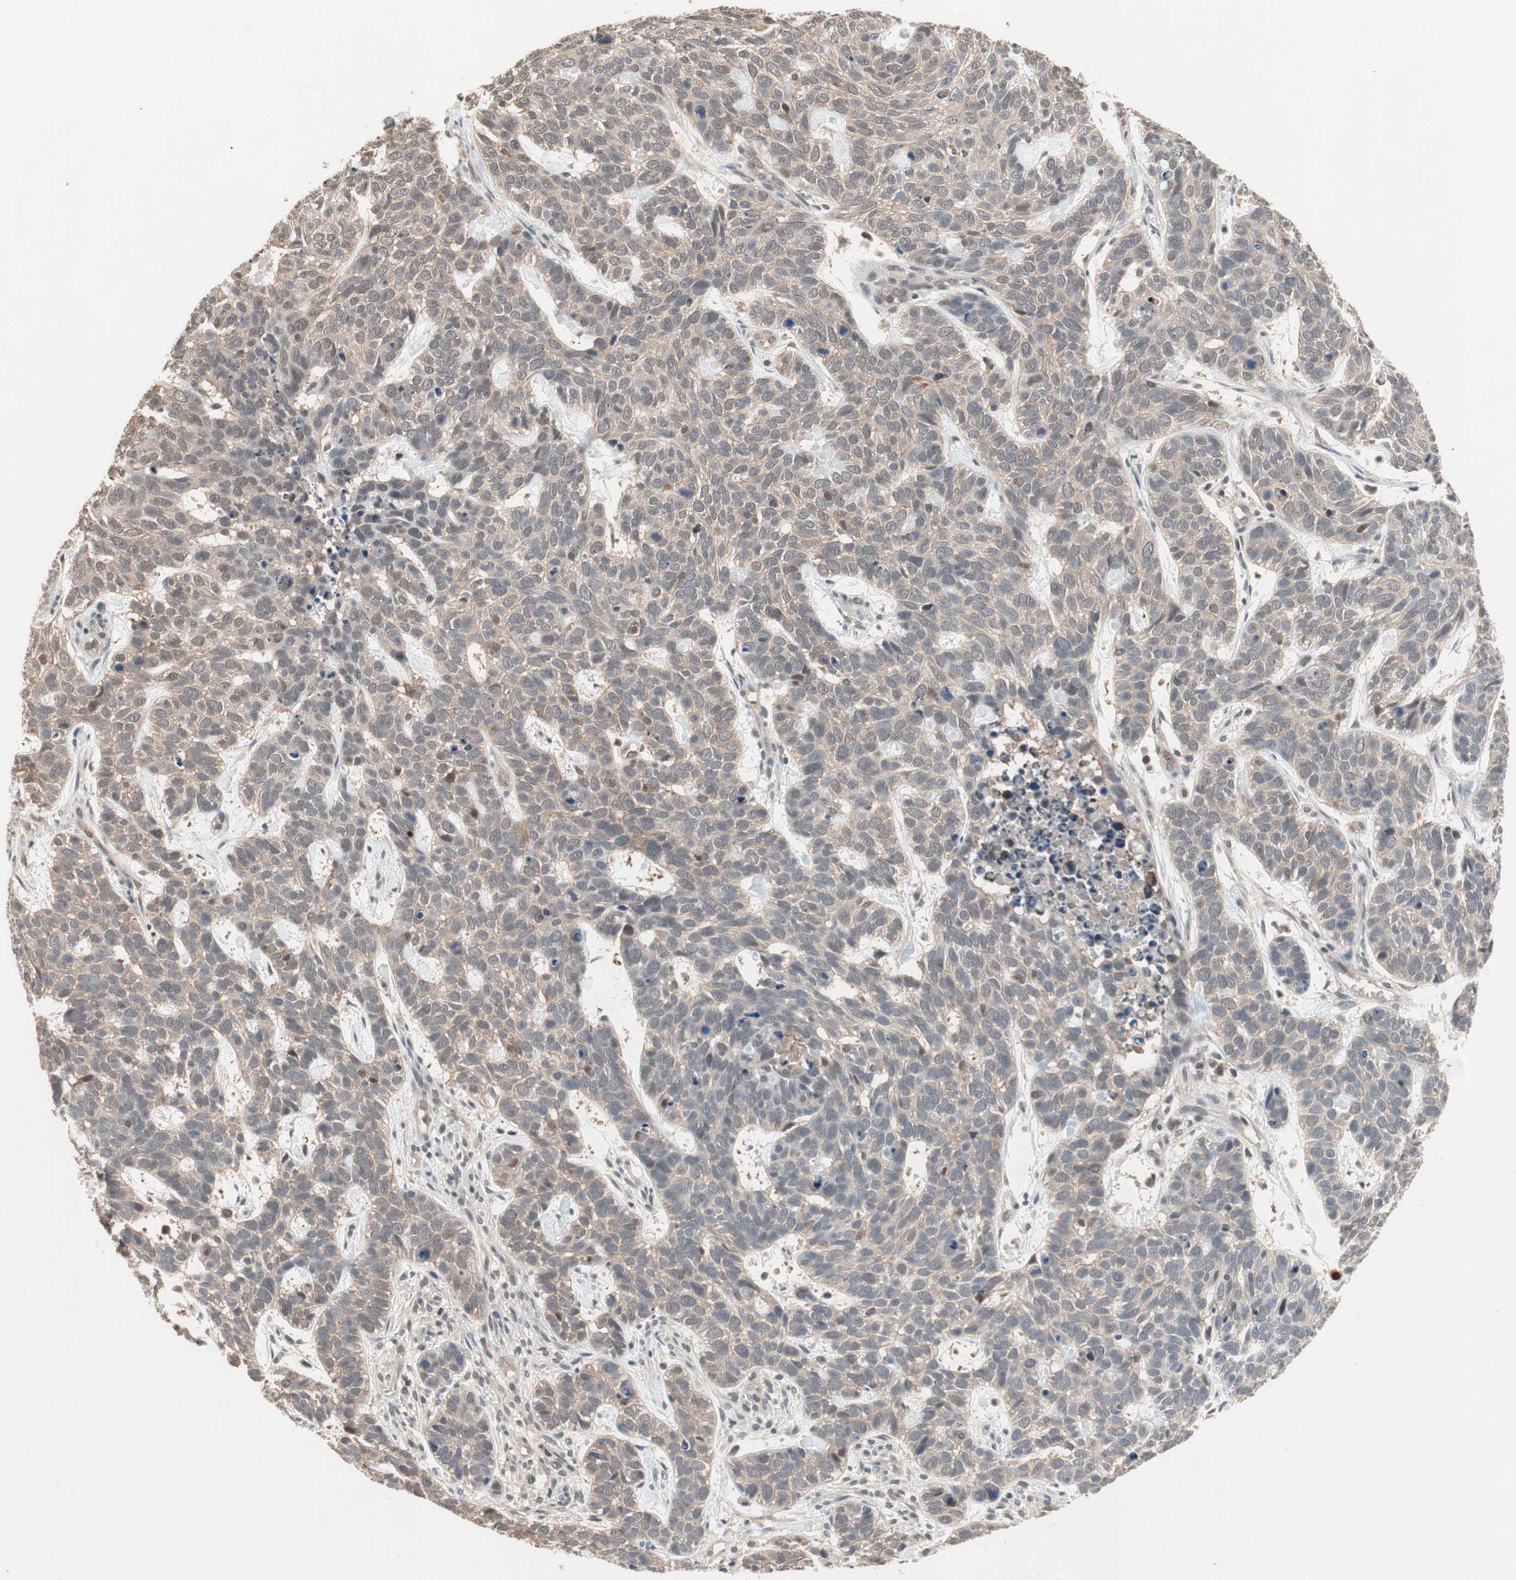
{"staining": {"intensity": "moderate", "quantity": ">75%", "location": "cytoplasmic/membranous,nuclear"}, "tissue": "skin cancer", "cell_type": "Tumor cells", "image_type": "cancer", "snomed": [{"axis": "morphology", "description": "Basal cell carcinoma"}, {"axis": "topography", "description": "Skin"}], "caption": "This micrograph shows IHC staining of skin cancer, with medium moderate cytoplasmic/membranous and nuclear expression in about >75% of tumor cells.", "gene": "GART", "patient": {"sex": "male", "age": 87}}